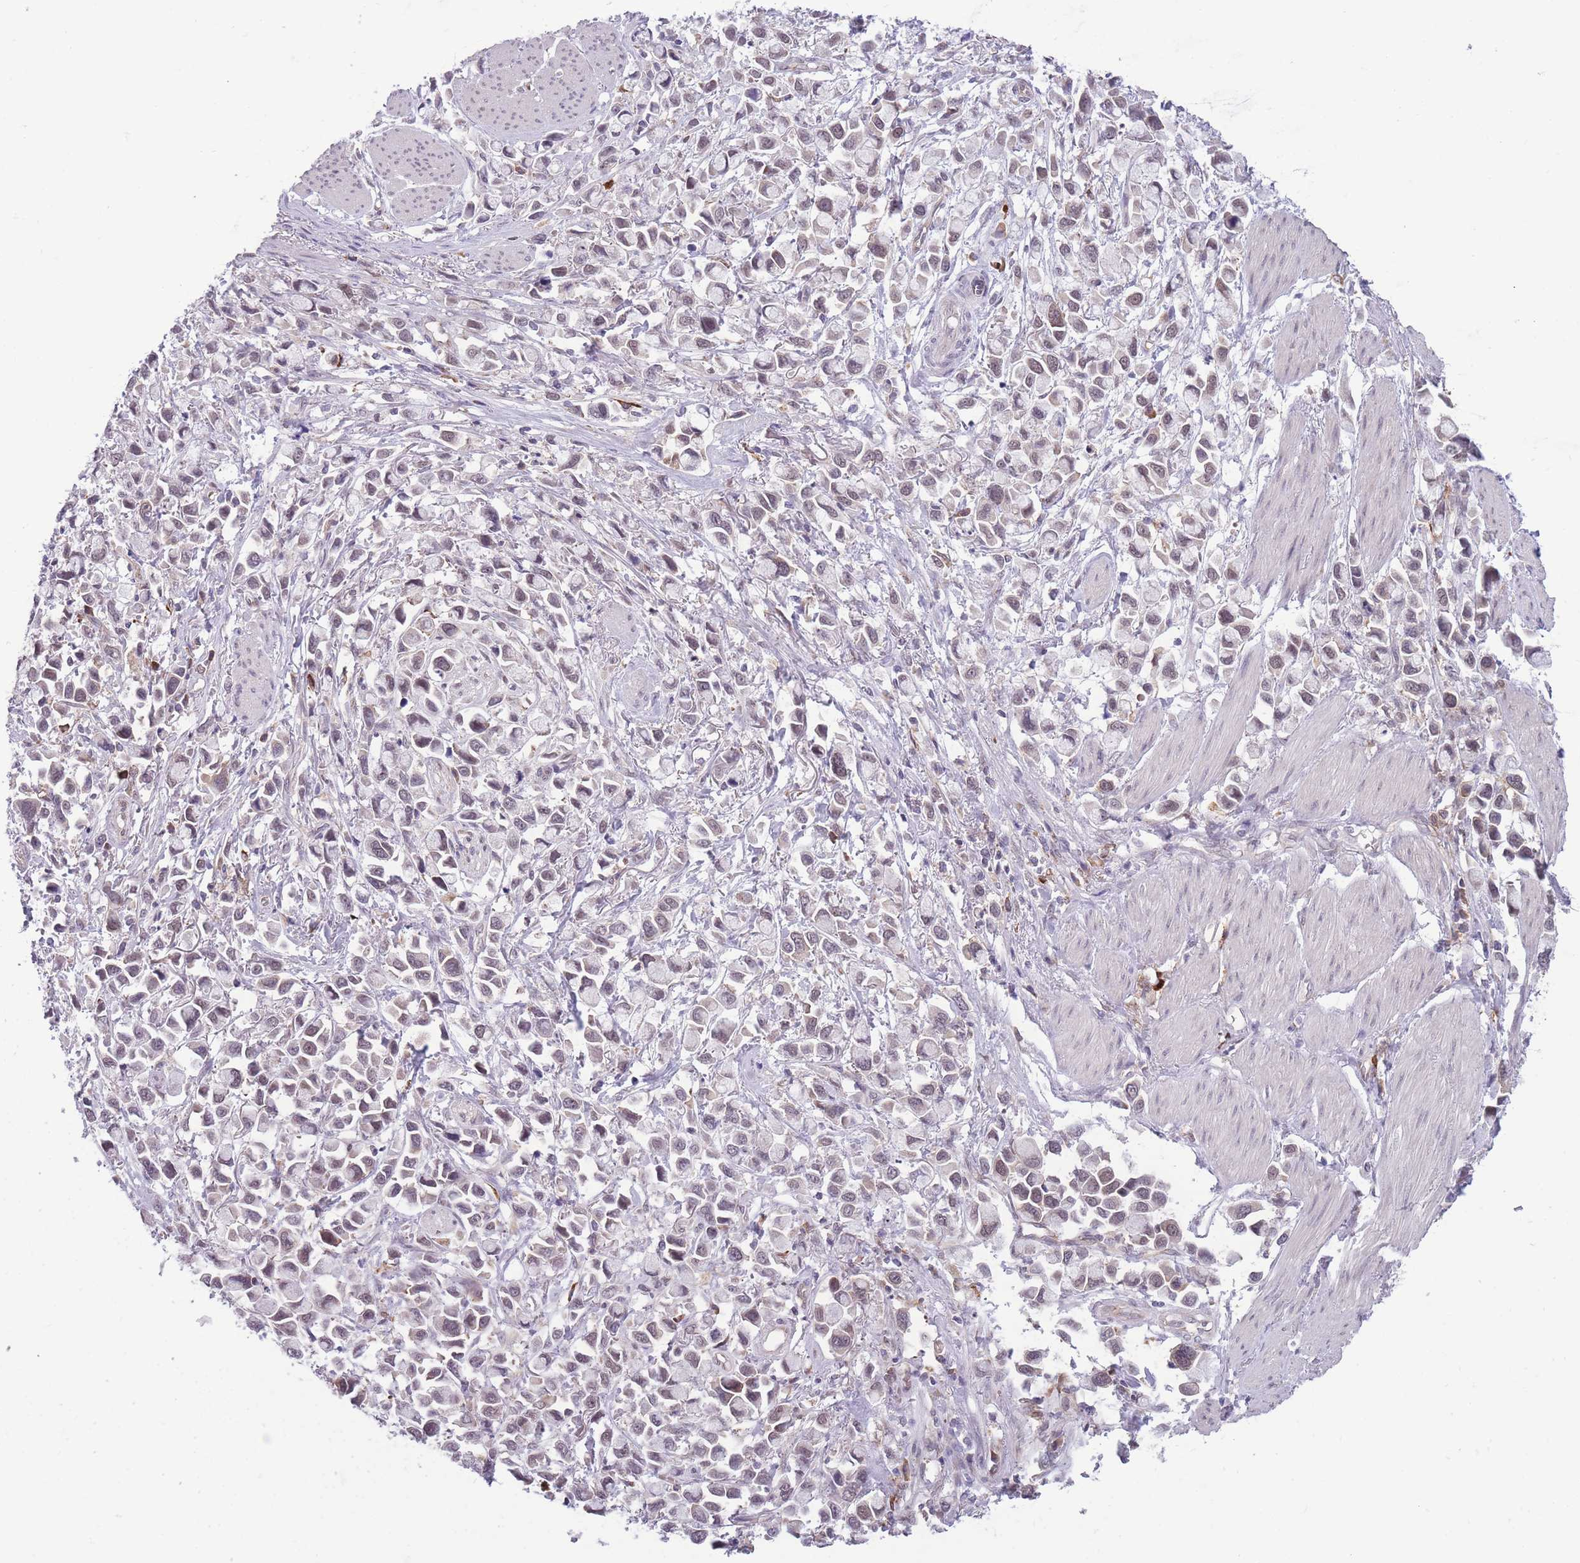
{"staining": {"intensity": "weak", "quantity": "25%-75%", "location": "nuclear"}, "tissue": "stomach cancer", "cell_type": "Tumor cells", "image_type": "cancer", "snomed": [{"axis": "morphology", "description": "Adenocarcinoma, NOS"}, {"axis": "topography", "description": "Stomach"}], "caption": "Immunohistochemistry image of neoplastic tissue: adenocarcinoma (stomach) stained using immunohistochemistry (IHC) shows low levels of weak protein expression localized specifically in the nuclear of tumor cells, appearing as a nuclear brown color.", "gene": "TMEM121", "patient": {"sex": "female", "age": 81}}